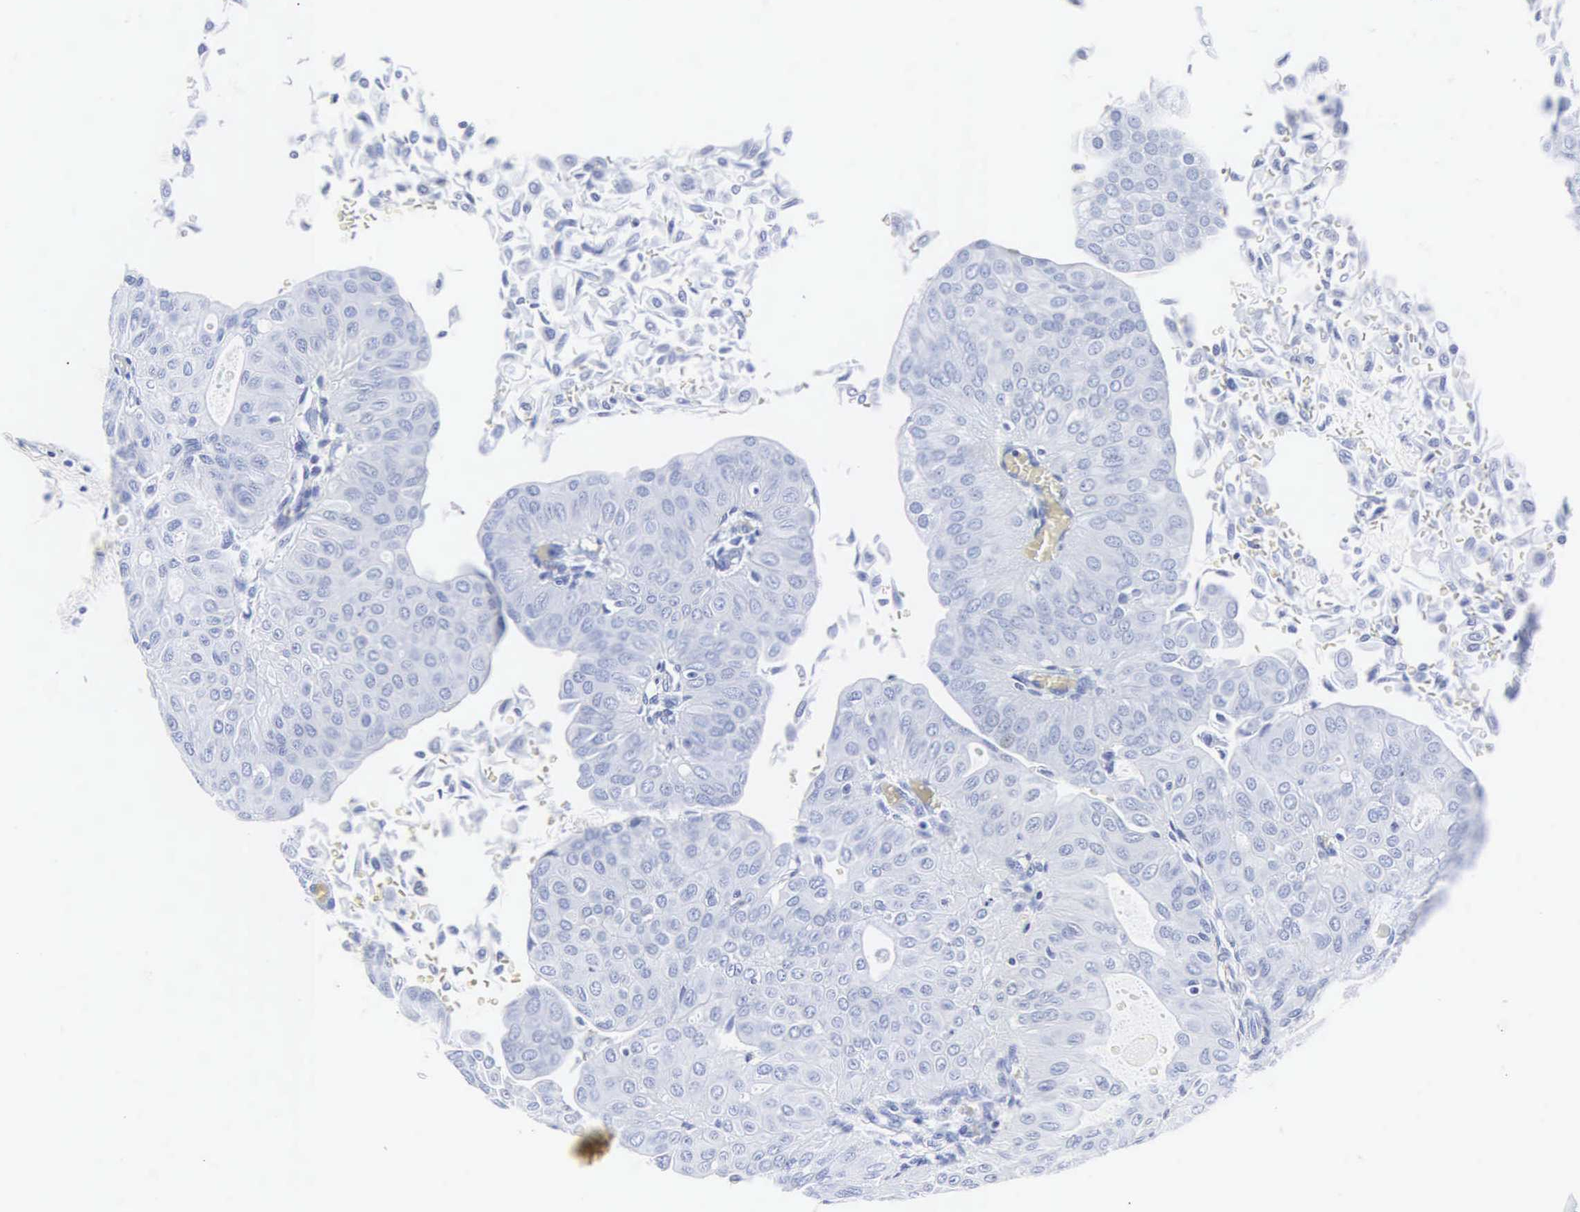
{"staining": {"intensity": "negative", "quantity": "none", "location": "none"}, "tissue": "urothelial cancer", "cell_type": "Tumor cells", "image_type": "cancer", "snomed": [{"axis": "morphology", "description": "Urothelial carcinoma, Low grade"}, {"axis": "topography", "description": "Urinary bladder"}], "caption": "Tumor cells are negative for brown protein staining in urothelial carcinoma (low-grade).", "gene": "INS", "patient": {"sex": "male", "age": 64}}